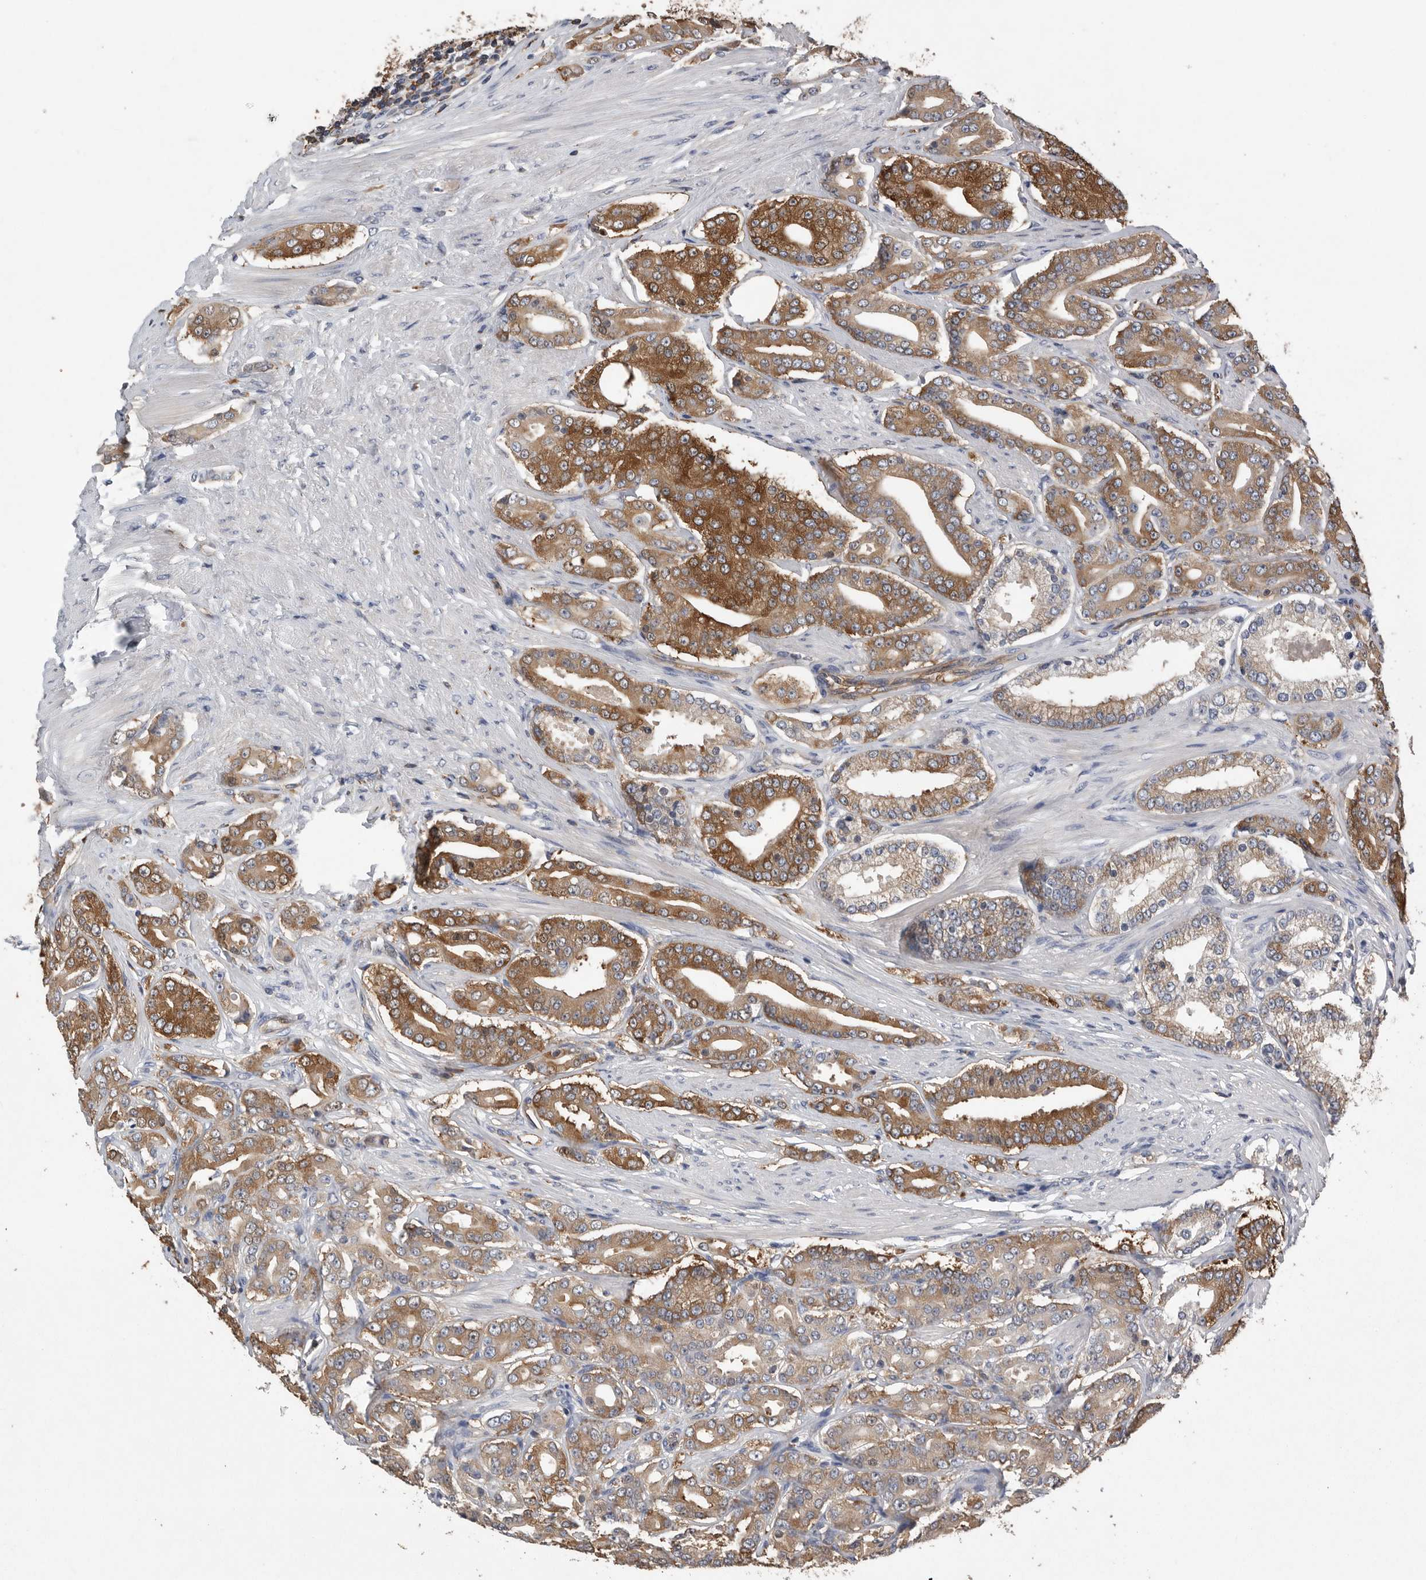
{"staining": {"intensity": "moderate", "quantity": ">75%", "location": "cytoplasmic/membranous"}, "tissue": "prostate cancer", "cell_type": "Tumor cells", "image_type": "cancer", "snomed": [{"axis": "morphology", "description": "Adenocarcinoma, High grade"}, {"axis": "topography", "description": "Prostate"}], "caption": "Immunohistochemistry (DAB) staining of prostate cancer displays moderate cytoplasmic/membranous protein positivity in approximately >75% of tumor cells. (Stains: DAB in brown, nuclei in blue, Microscopy: brightfield microscopy at high magnification).", "gene": "PDCD4", "patient": {"sex": "male", "age": 71}}